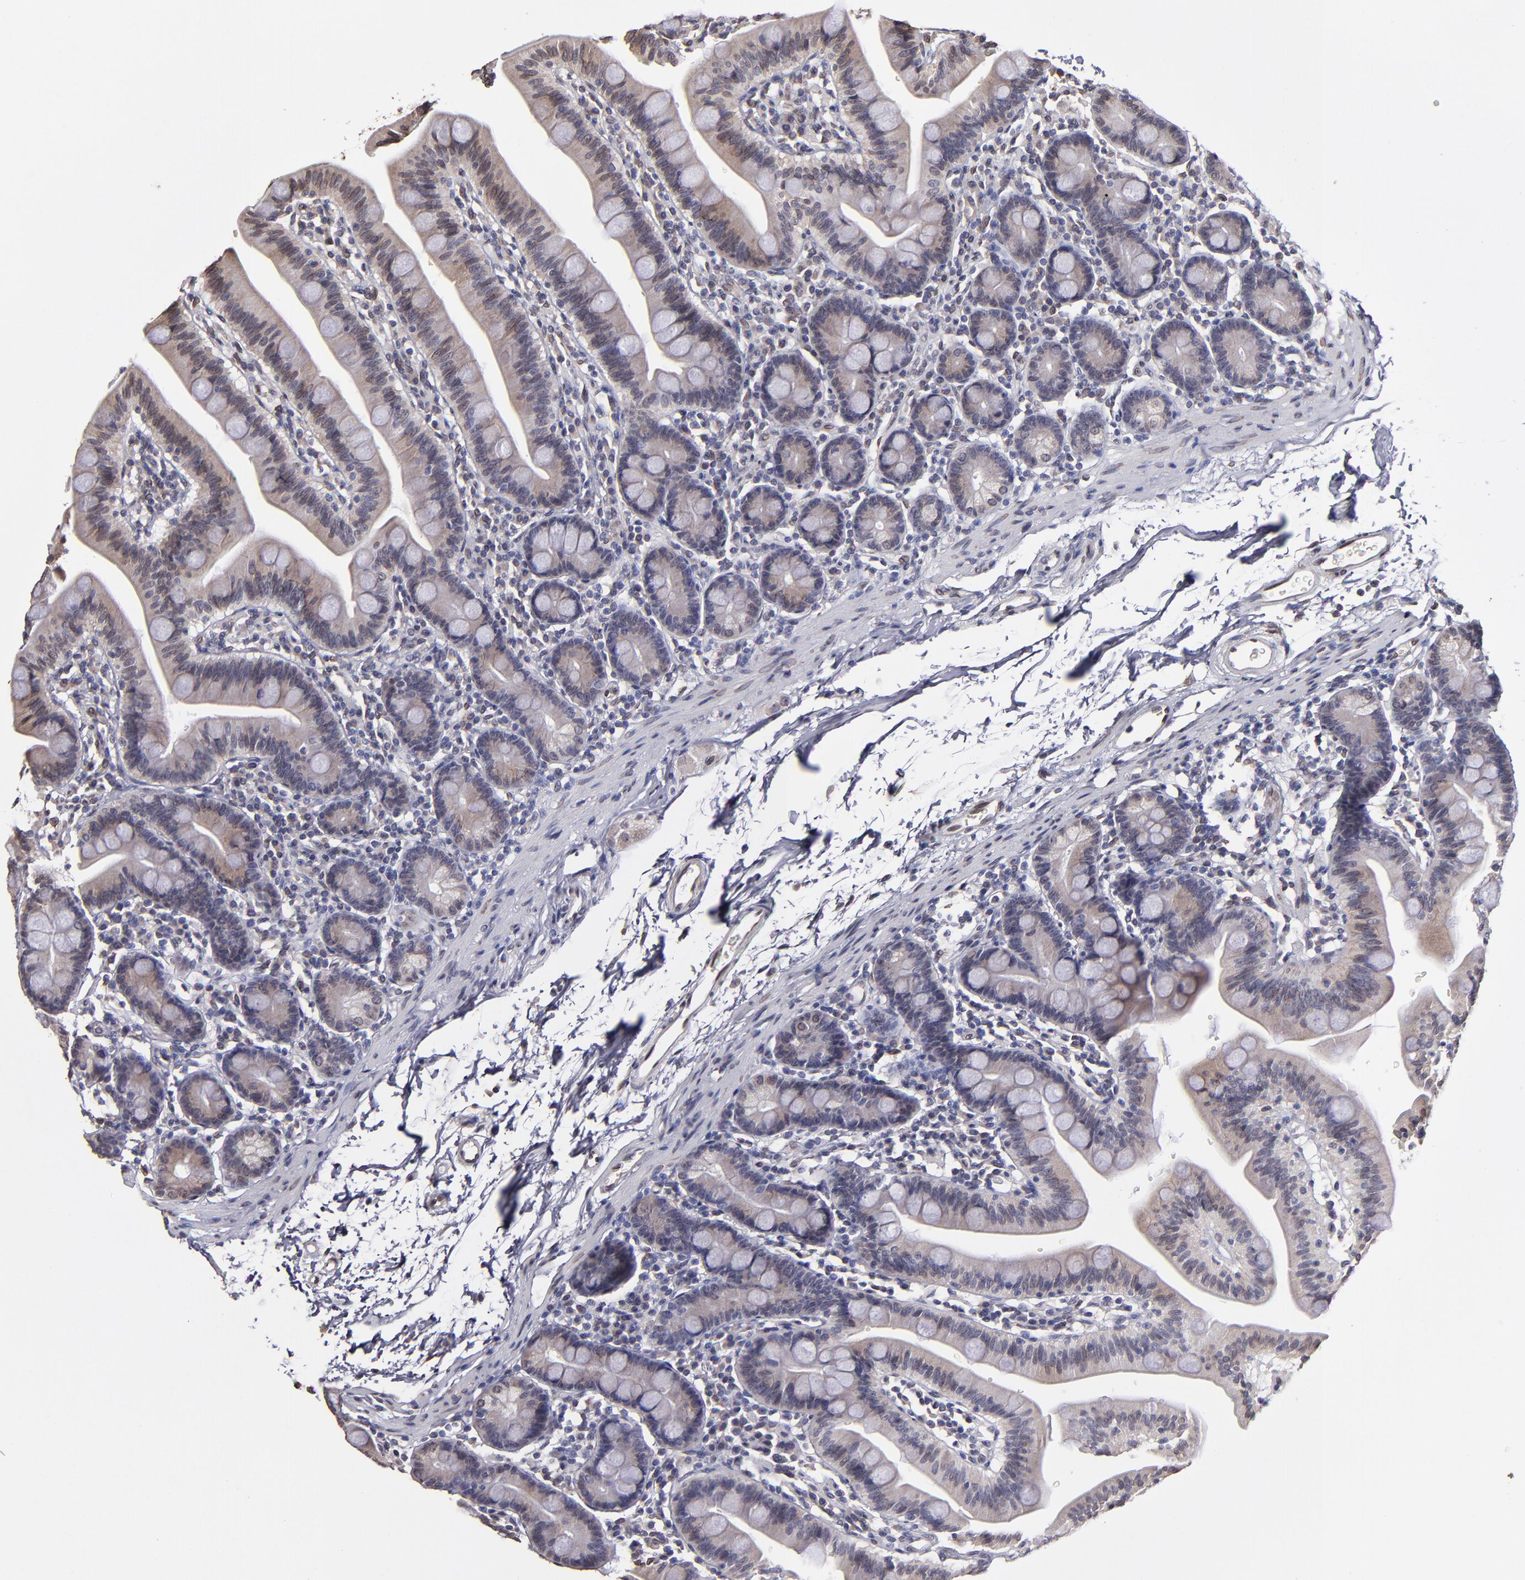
{"staining": {"intensity": "weak", "quantity": "<25%", "location": "nuclear"}, "tissue": "small intestine", "cell_type": "Glandular cells", "image_type": "normal", "snomed": [{"axis": "morphology", "description": "Normal tissue, NOS"}, {"axis": "topography", "description": "Small intestine"}], "caption": "The micrograph shows no significant positivity in glandular cells of small intestine.", "gene": "PUM3", "patient": {"sex": "male", "age": 79}}